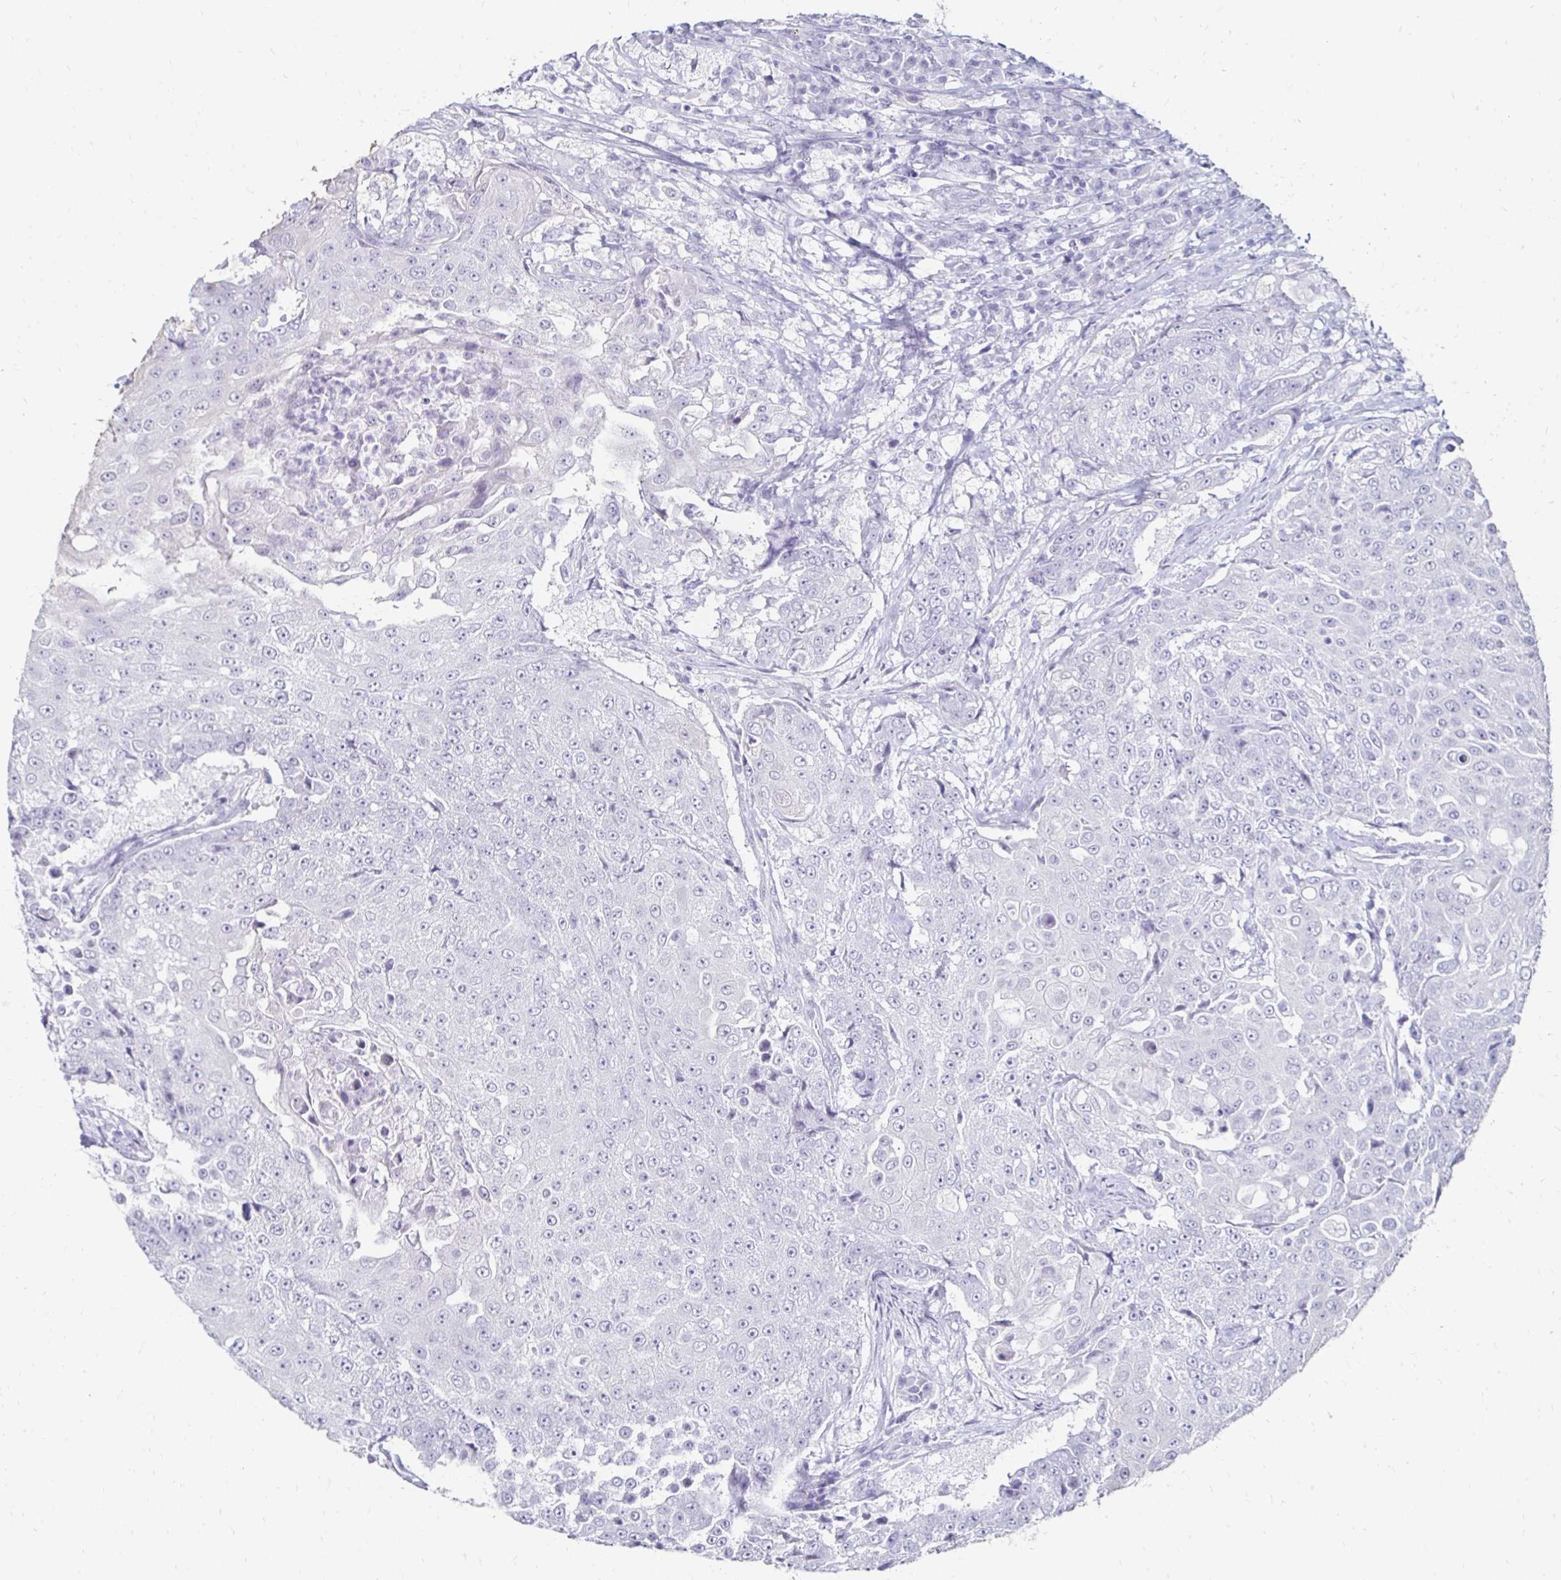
{"staining": {"intensity": "negative", "quantity": "none", "location": "none"}, "tissue": "urothelial cancer", "cell_type": "Tumor cells", "image_type": "cancer", "snomed": [{"axis": "morphology", "description": "Urothelial carcinoma, High grade"}, {"axis": "topography", "description": "Urinary bladder"}], "caption": "This is an IHC photomicrograph of urothelial cancer. There is no positivity in tumor cells.", "gene": "TOMM34", "patient": {"sex": "female", "age": 63}}